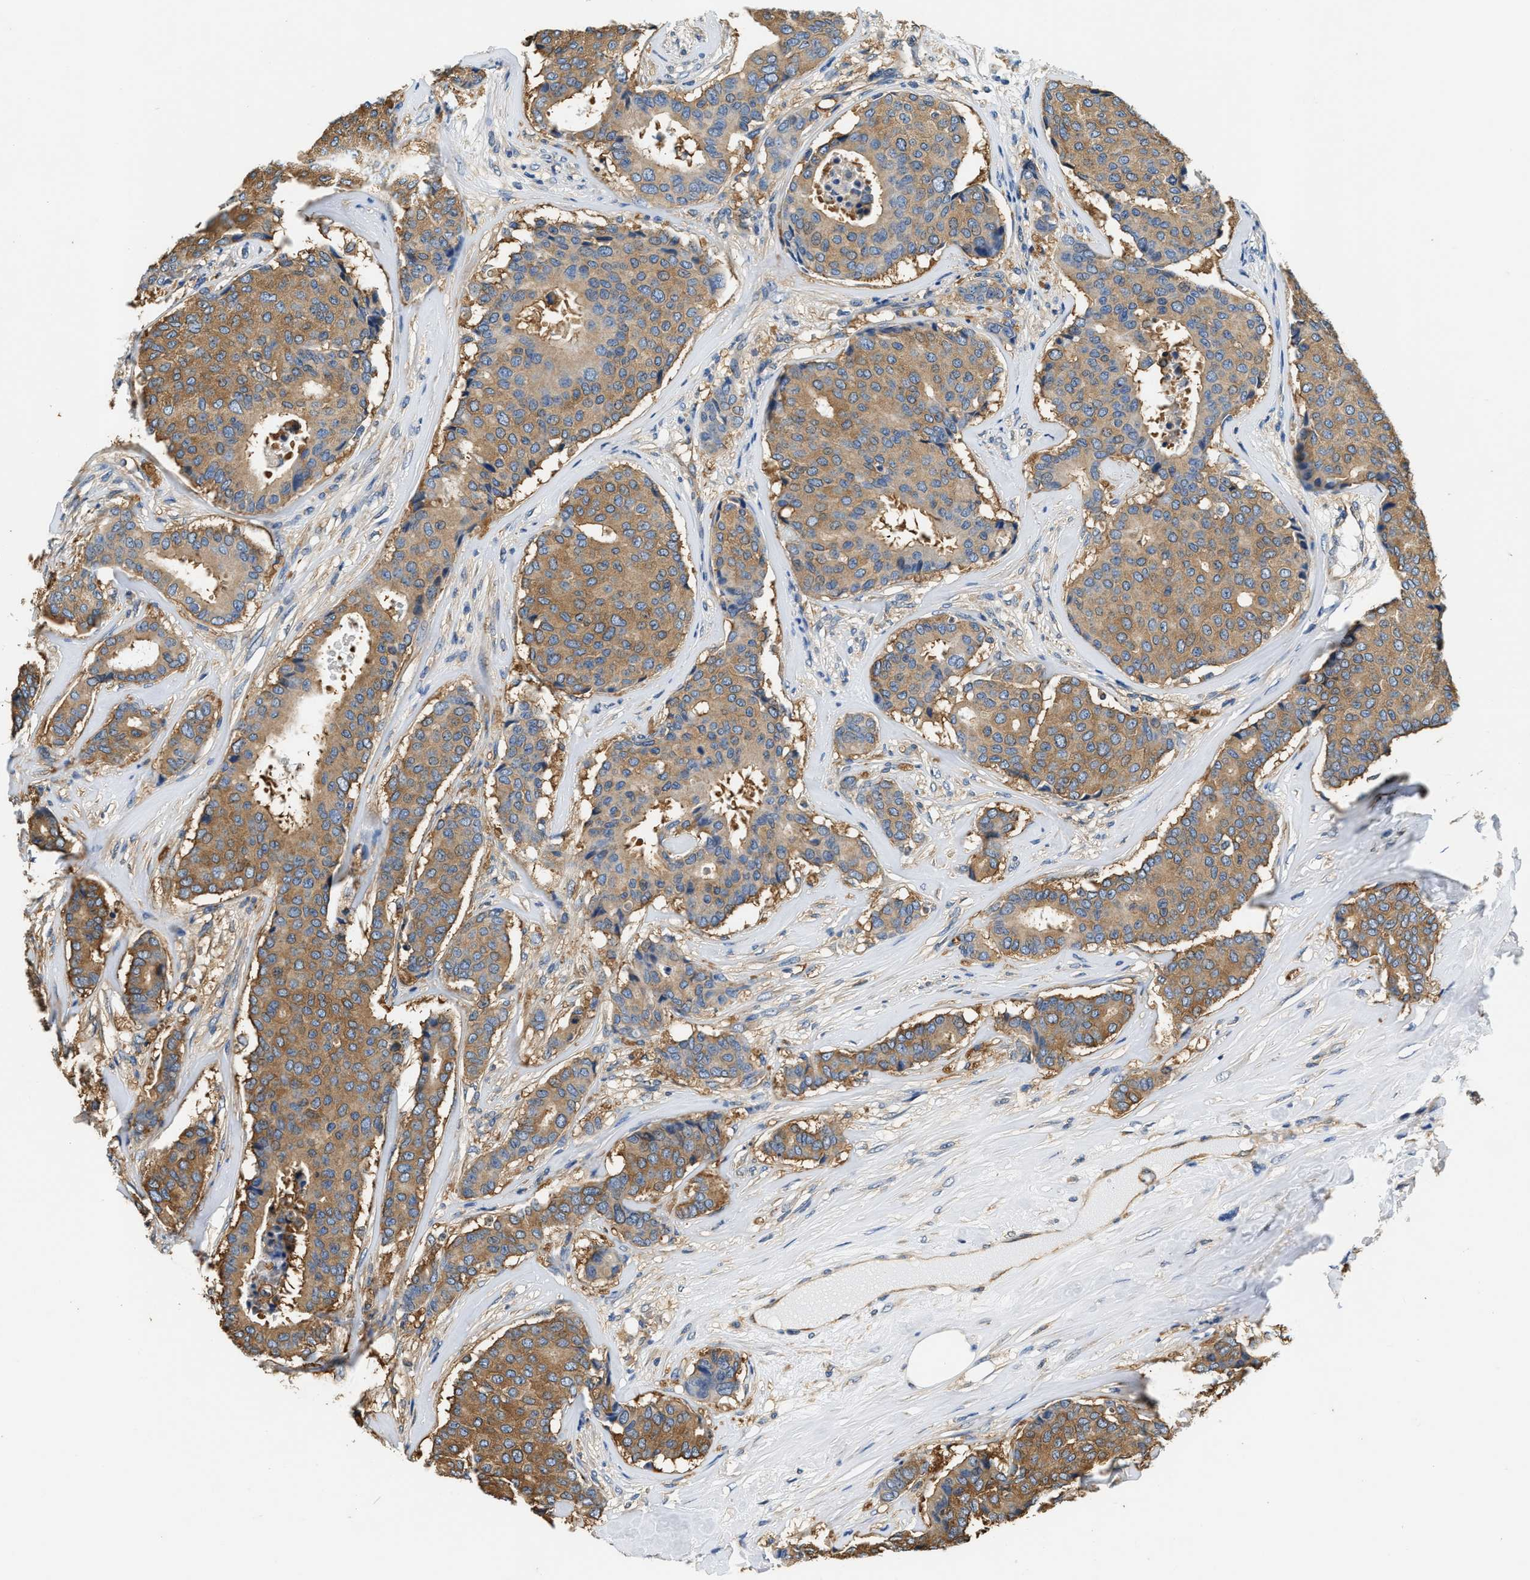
{"staining": {"intensity": "moderate", "quantity": ">75%", "location": "cytoplasmic/membranous"}, "tissue": "breast cancer", "cell_type": "Tumor cells", "image_type": "cancer", "snomed": [{"axis": "morphology", "description": "Duct carcinoma"}, {"axis": "topography", "description": "Breast"}], "caption": "Breast infiltrating ductal carcinoma stained with IHC displays moderate cytoplasmic/membranous expression in about >75% of tumor cells. Using DAB (brown) and hematoxylin (blue) stains, captured at high magnification using brightfield microscopy.", "gene": "PPP2R1B", "patient": {"sex": "female", "age": 75}}